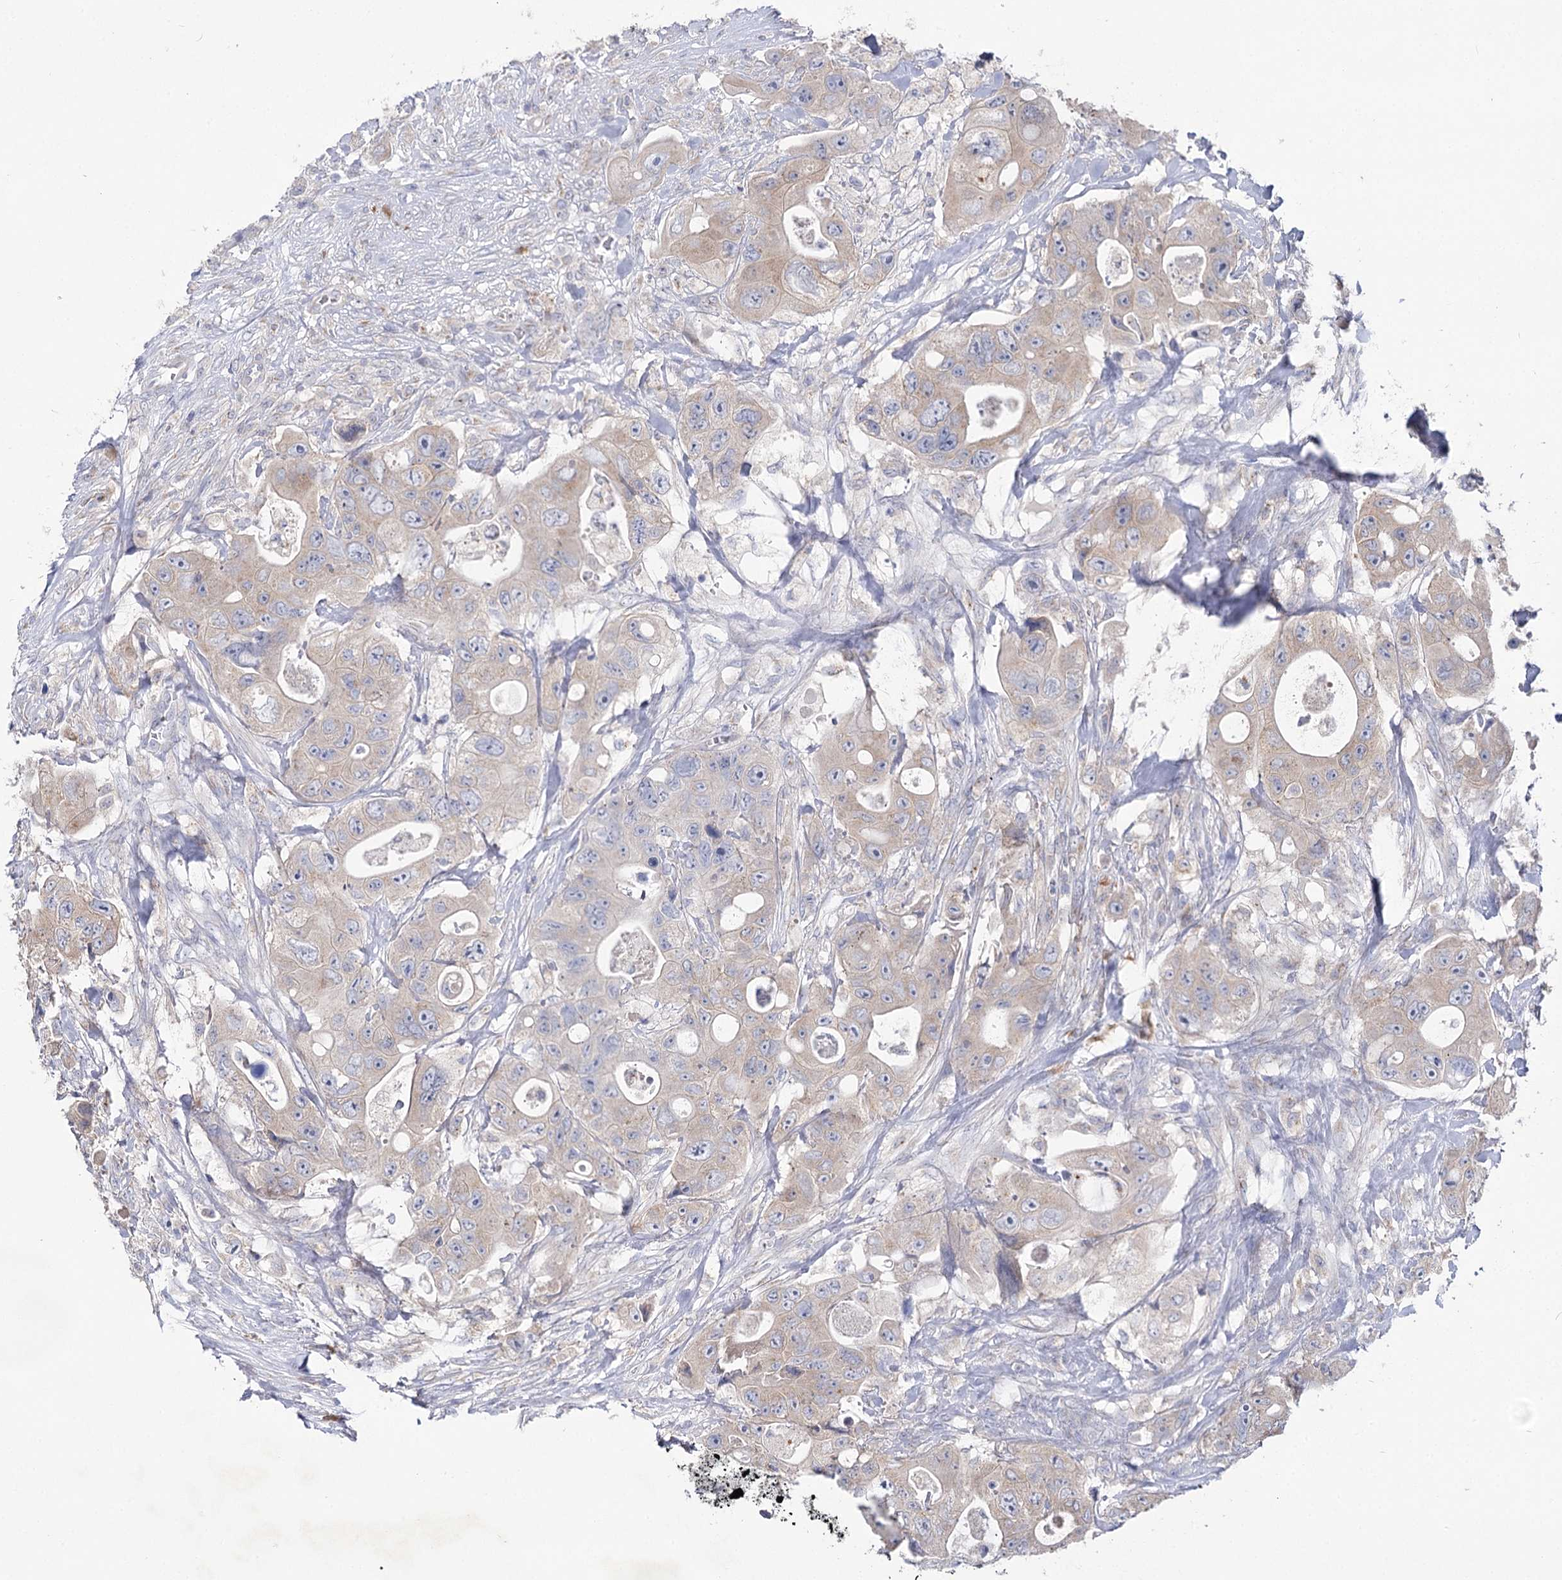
{"staining": {"intensity": "negative", "quantity": "none", "location": "none"}, "tissue": "colorectal cancer", "cell_type": "Tumor cells", "image_type": "cancer", "snomed": [{"axis": "morphology", "description": "Adenocarcinoma, NOS"}, {"axis": "topography", "description": "Colon"}], "caption": "Colorectal adenocarcinoma was stained to show a protein in brown. There is no significant staining in tumor cells. The staining was performed using DAB (3,3'-diaminobenzidine) to visualize the protein expression in brown, while the nuclei were stained in blue with hematoxylin (Magnification: 20x).", "gene": "IL1RAP", "patient": {"sex": "female", "age": 46}}